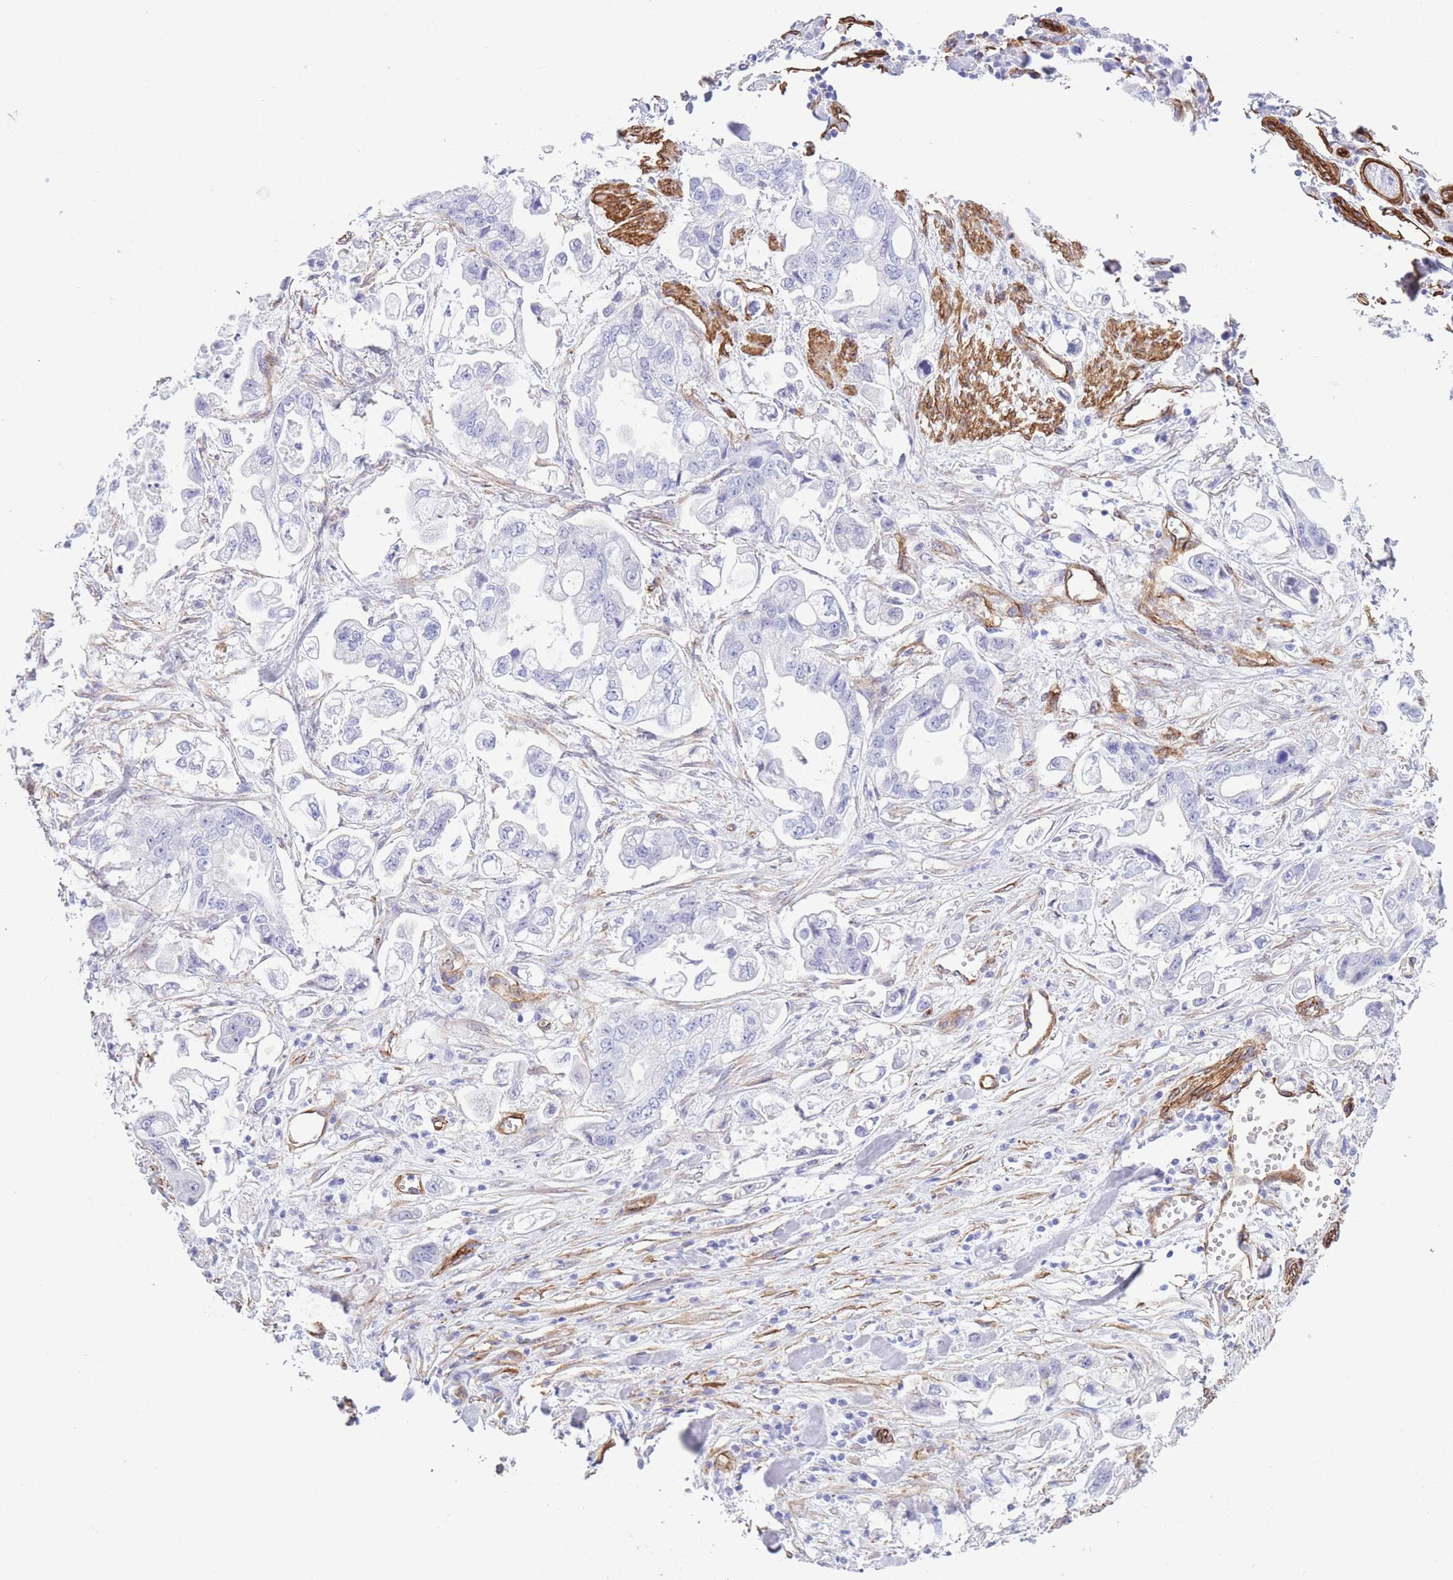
{"staining": {"intensity": "negative", "quantity": "none", "location": "none"}, "tissue": "stomach cancer", "cell_type": "Tumor cells", "image_type": "cancer", "snomed": [{"axis": "morphology", "description": "Adenocarcinoma, NOS"}, {"axis": "topography", "description": "Stomach"}], "caption": "High magnification brightfield microscopy of stomach cancer stained with DAB (brown) and counterstained with hematoxylin (blue): tumor cells show no significant expression. (DAB immunohistochemistry visualized using brightfield microscopy, high magnification).", "gene": "CAVIN1", "patient": {"sex": "male", "age": 62}}